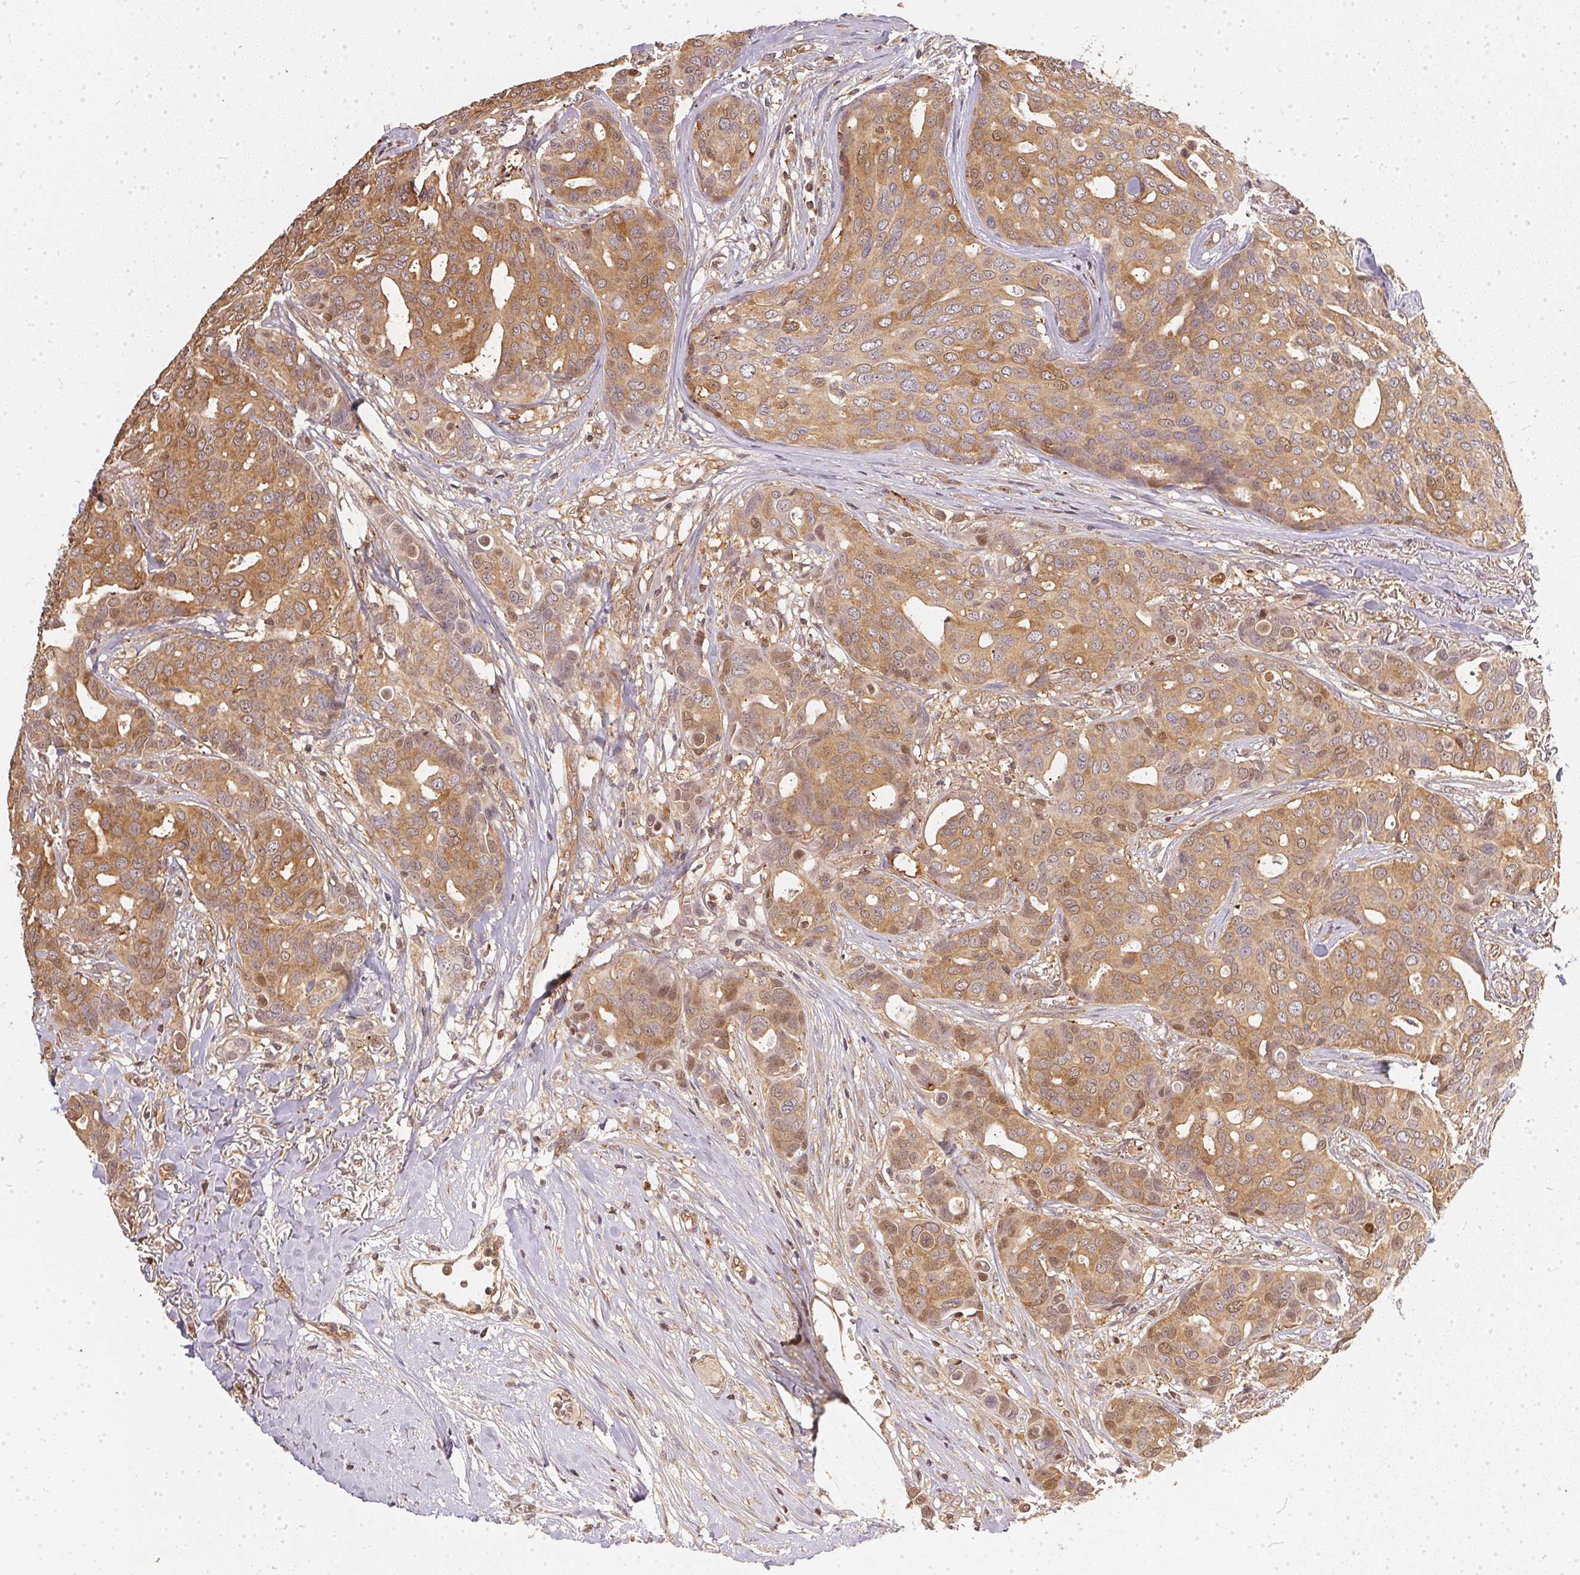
{"staining": {"intensity": "moderate", "quantity": ">75%", "location": "cytoplasmic/membranous"}, "tissue": "breast cancer", "cell_type": "Tumor cells", "image_type": "cancer", "snomed": [{"axis": "morphology", "description": "Duct carcinoma"}, {"axis": "topography", "description": "Breast"}], "caption": "Moderate cytoplasmic/membranous protein staining is seen in approximately >75% of tumor cells in intraductal carcinoma (breast).", "gene": "BLMH", "patient": {"sex": "female", "age": 54}}